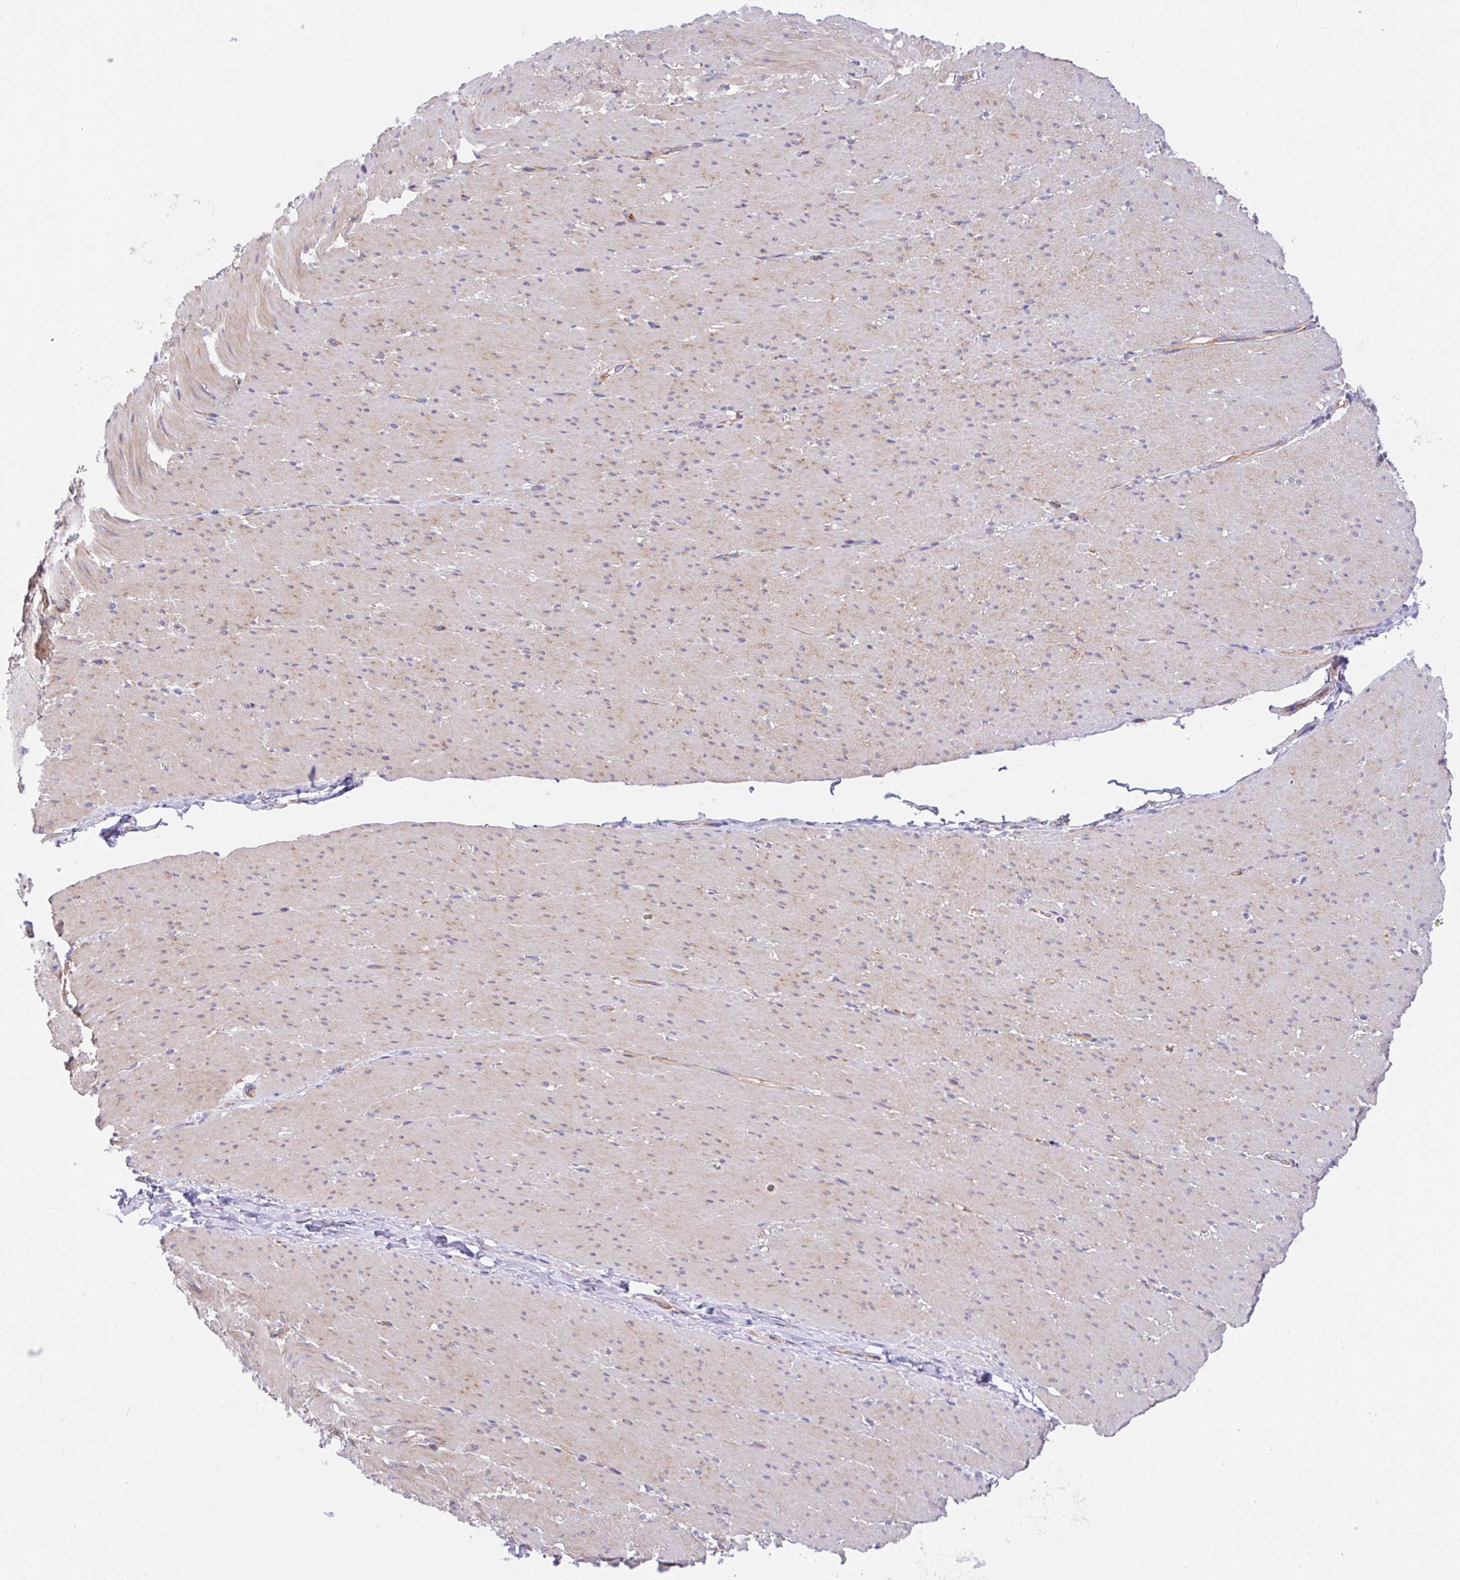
{"staining": {"intensity": "weak", "quantity": "25%-75%", "location": "cytoplasmic/membranous"}, "tissue": "smooth muscle", "cell_type": "Smooth muscle cells", "image_type": "normal", "snomed": [{"axis": "morphology", "description": "Normal tissue, NOS"}, {"axis": "topography", "description": "Smooth muscle"}, {"axis": "topography", "description": "Rectum"}], "caption": "Immunohistochemical staining of unremarkable human smooth muscle demonstrates weak cytoplasmic/membranous protein positivity in about 25%-75% of smooth muscle cells. The protein is shown in brown color, while the nuclei are stained blue.", "gene": "GFPT2", "patient": {"sex": "male", "age": 53}}